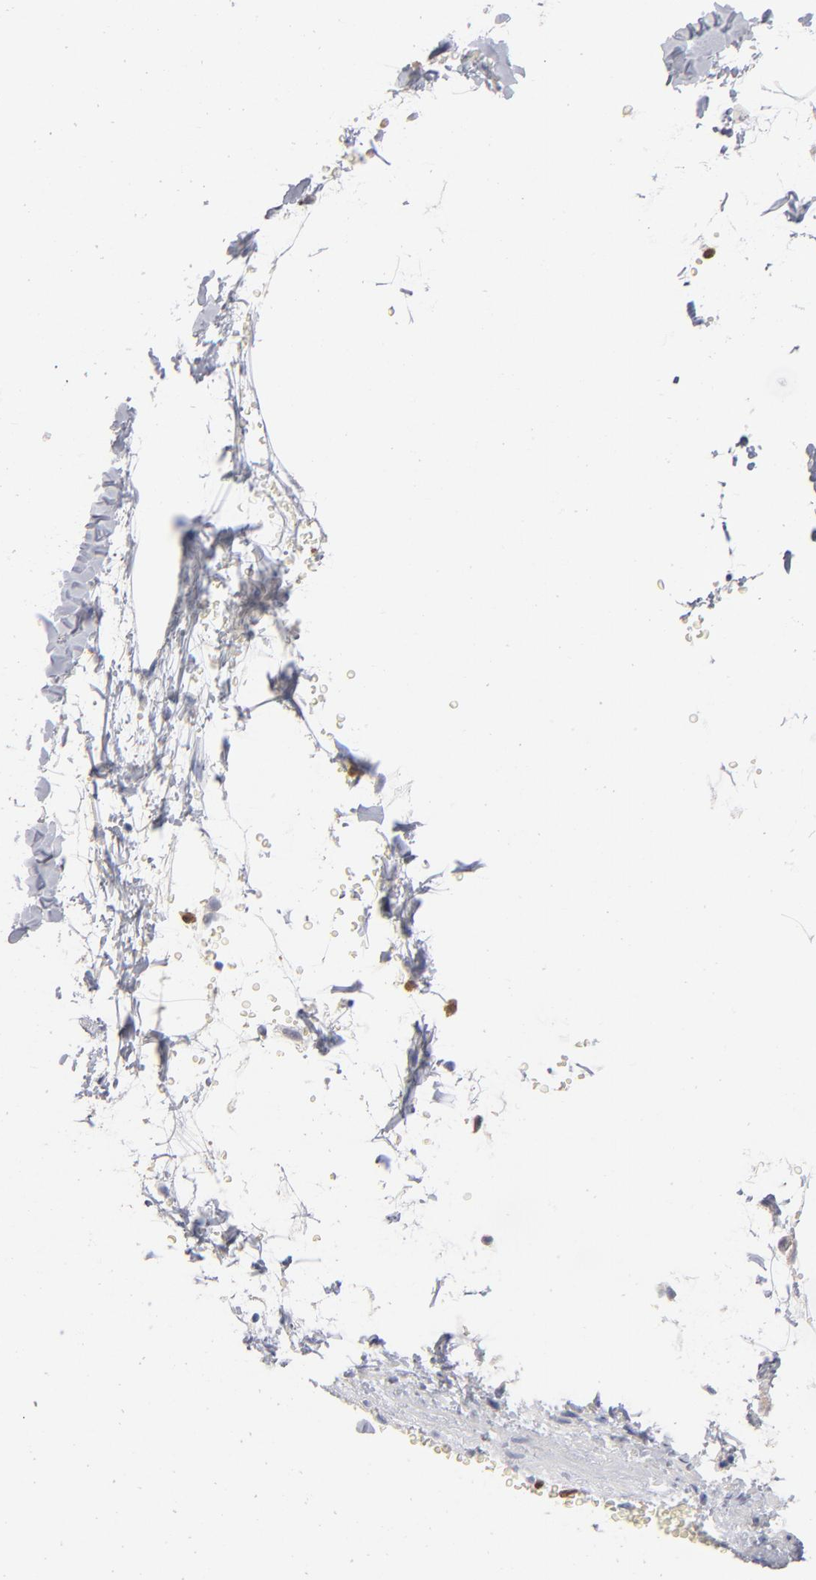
{"staining": {"intensity": "negative", "quantity": "none", "location": "none"}, "tissue": "adipose tissue", "cell_type": "Adipocytes", "image_type": "normal", "snomed": [{"axis": "morphology", "description": "Normal tissue, NOS"}, {"axis": "topography", "description": "Soft tissue"}], "caption": "This is a micrograph of IHC staining of unremarkable adipose tissue, which shows no expression in adipocytes.", "gene": "ARG1", "patient": {"sex": "male", "age": 72}}